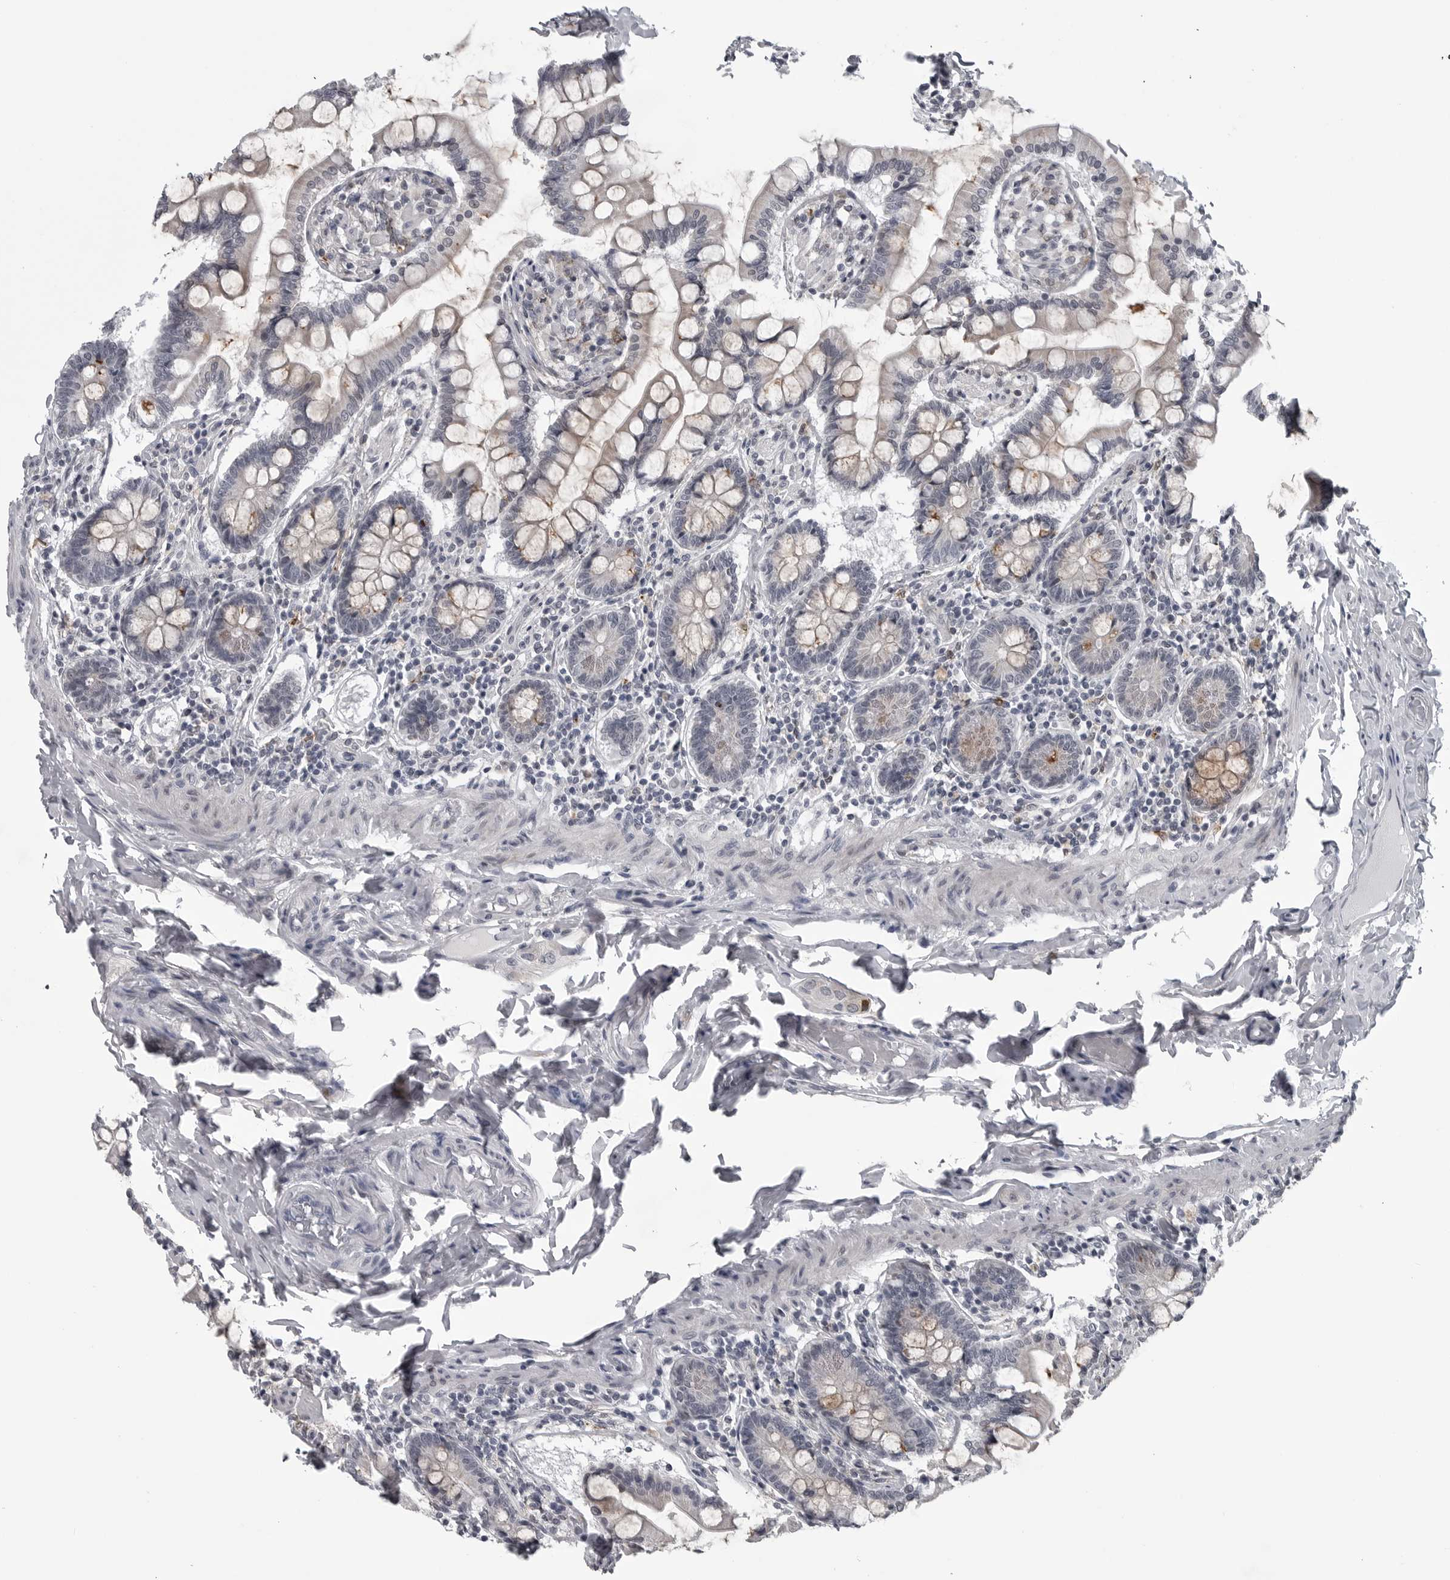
{"staining": {"intensity": "moderate", "quantity": "<25%", "location": "cytoplasmic/membranous"}, "tissue": "small intestine", "cell_type": "Glandular cells", "image_type": "normal", "snomed": [{"axis": "morphology", "description": "Normal tissue, NOS"}, {"axis": "topography", "description": "Small intestine"}], "caption": "This histopathology image displays normal small intestine stained with IHC to label a protein in brown. The cytoplasmic/membranous of glandular cells show moderate positivity for the protein. Nuclei are counter-stained blue.", "gene": "LYSMD1", "patient": {"sex": "male", "age": 41}}